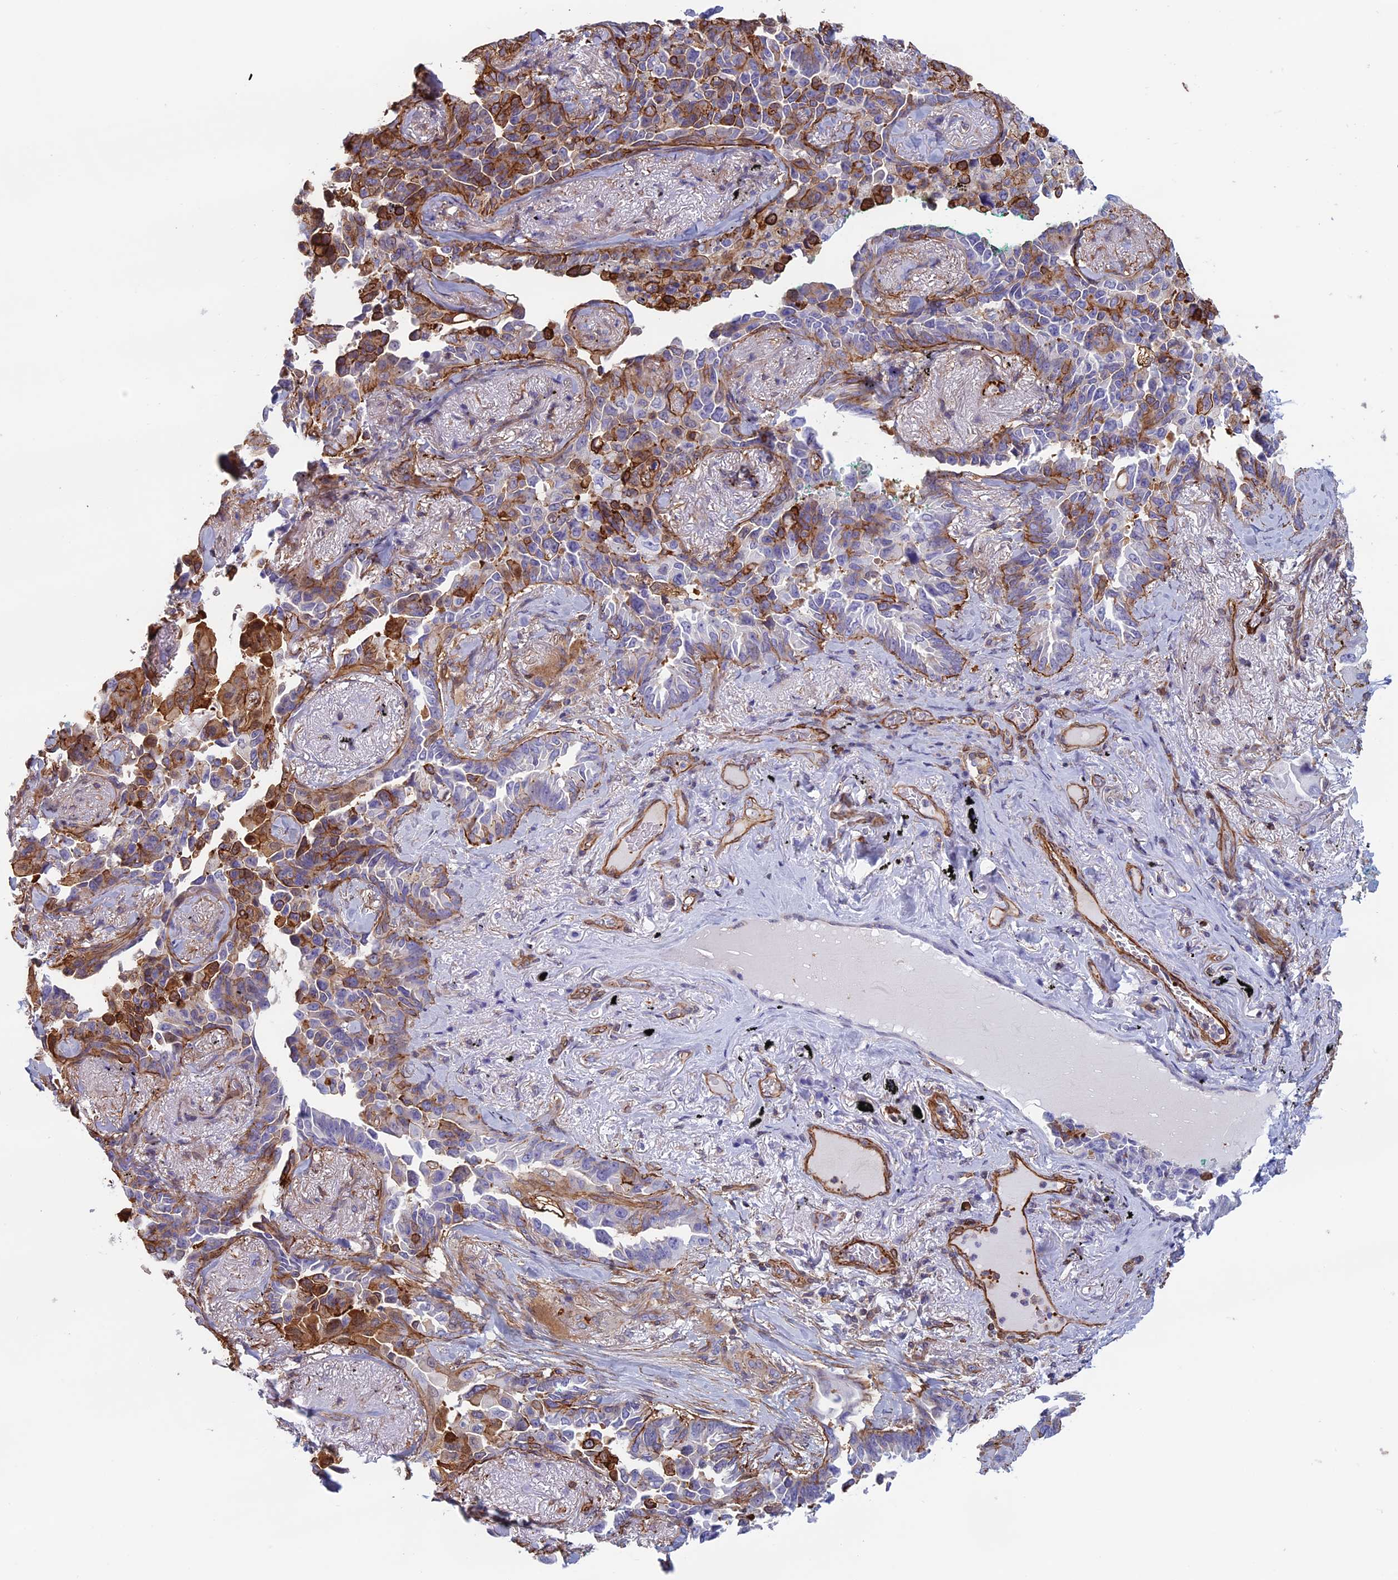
{"staining": {"intensity": "moderate", "quantity": "25%-75%", "location": "cytoplasmic/membranous"}, "tissue": "lung cancer", "cell_type": "Tumor cells", "image_type": "cancer", "snomed": [{"axis": "morphology", "description": "Adenocarcinoma, NOS"}, {"axis": "topography", "description": "Lung"}], "caption": "Moderate cytoplasmic/membranous positivity is present in about 25%-75% of tumor cells in lung cancer. Using DAB (3,3'-diaminobenzidine) (brown) and hematoxylin (blue) stains, captured at high magnification using brightfield microscopy.", "gene": "ANGPTL2", "patient": {"sex": "female", "age": 67}}